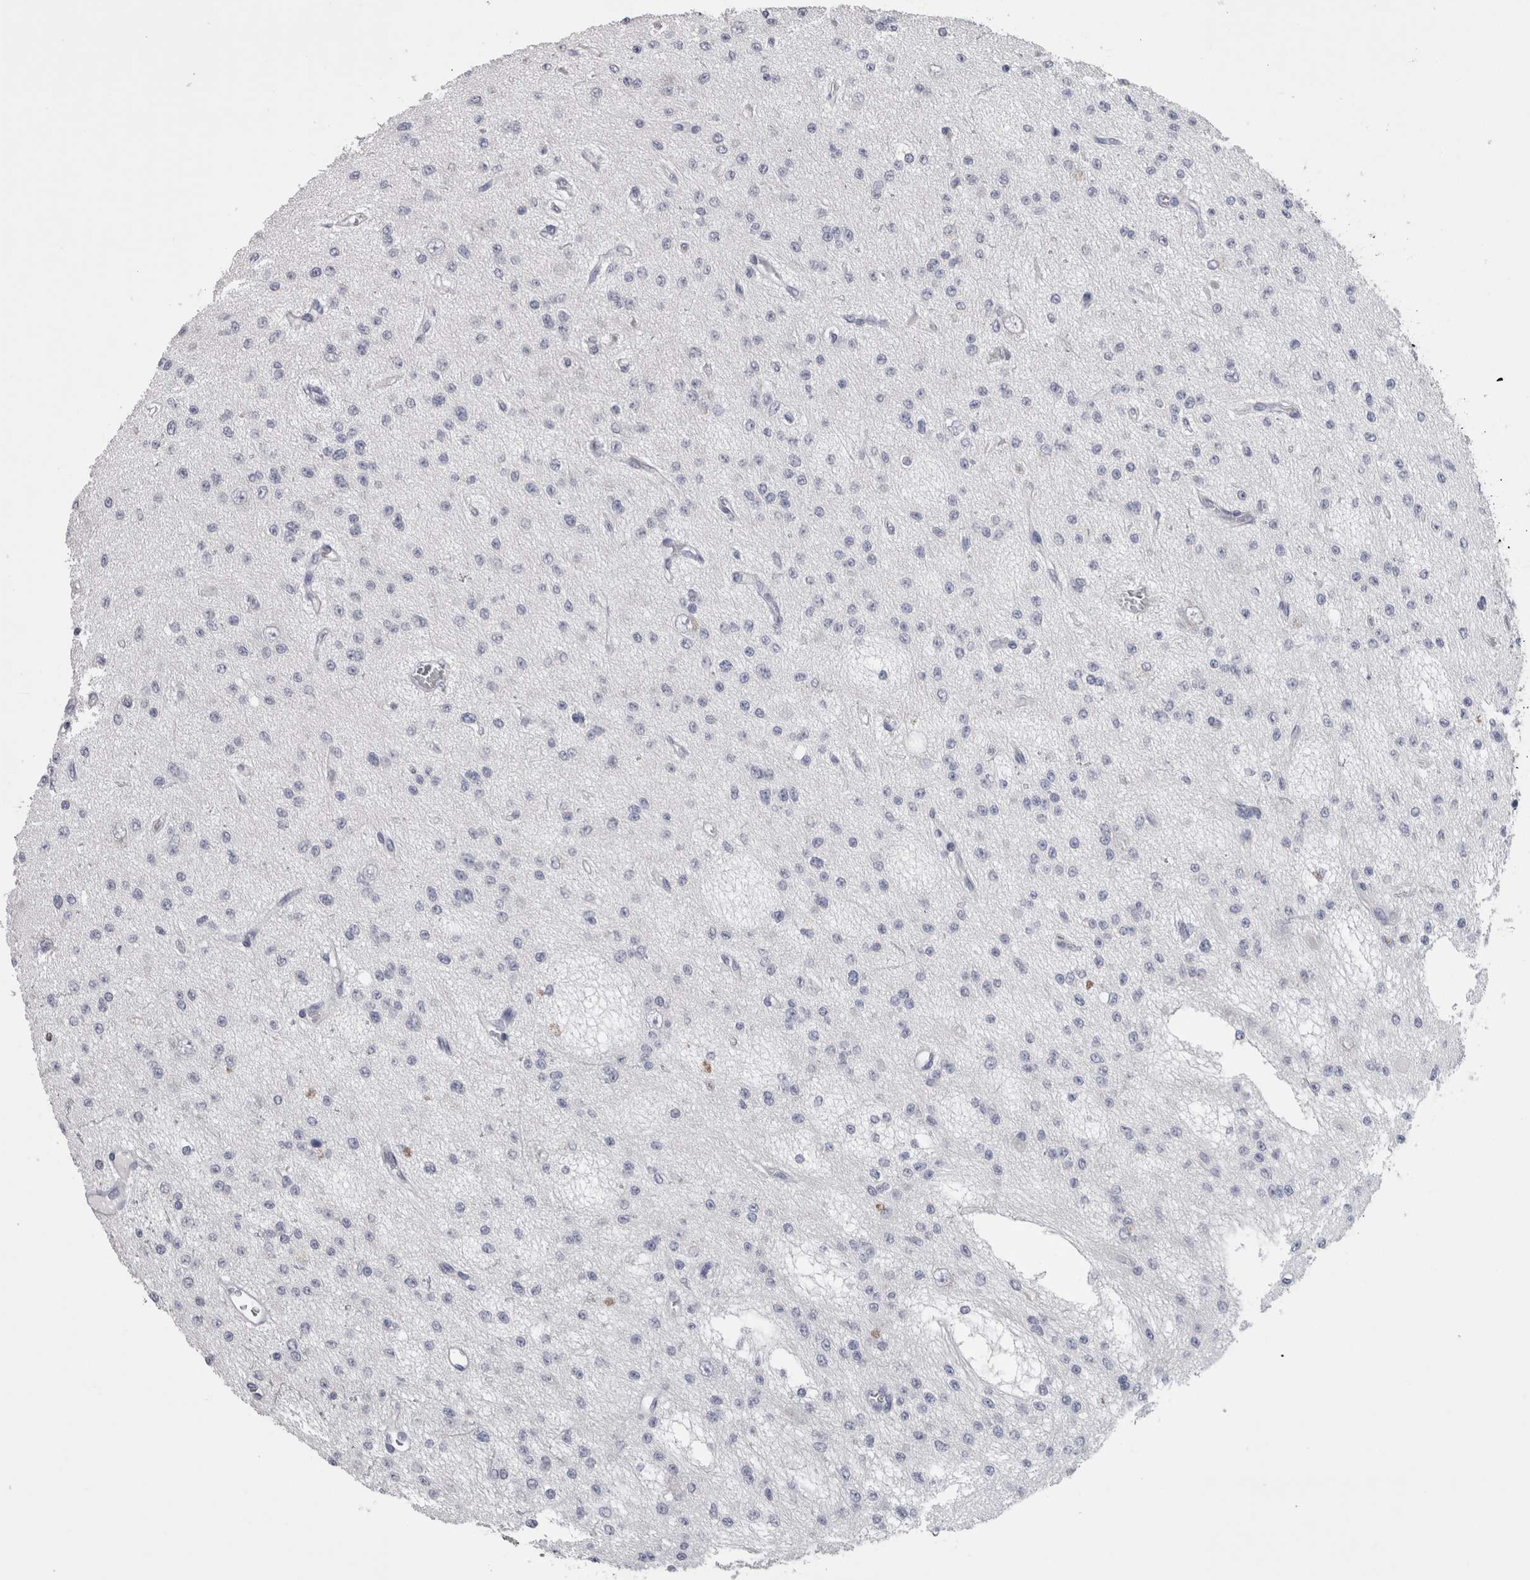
{"staining": {"intensity": "negative", "quantity": "none", "location": "none"}, "tissue": "glioma", "cell_type": "Tumor cells", "image_type": "cancer", "snomed": [{"axis": "morphology", "description": "Glioma, malignant, Low grade"}, {"axis": "topography", "description": "Brain"}], "caption": "This micrograph is of glioma stained with immunohistochemistry (IHC) to label a protein in brown with the nuclei are counter-stained blue. There is no staining in tumor cells.", "gene": "CA8", "patient": {"sex": "male", "age": 38}}